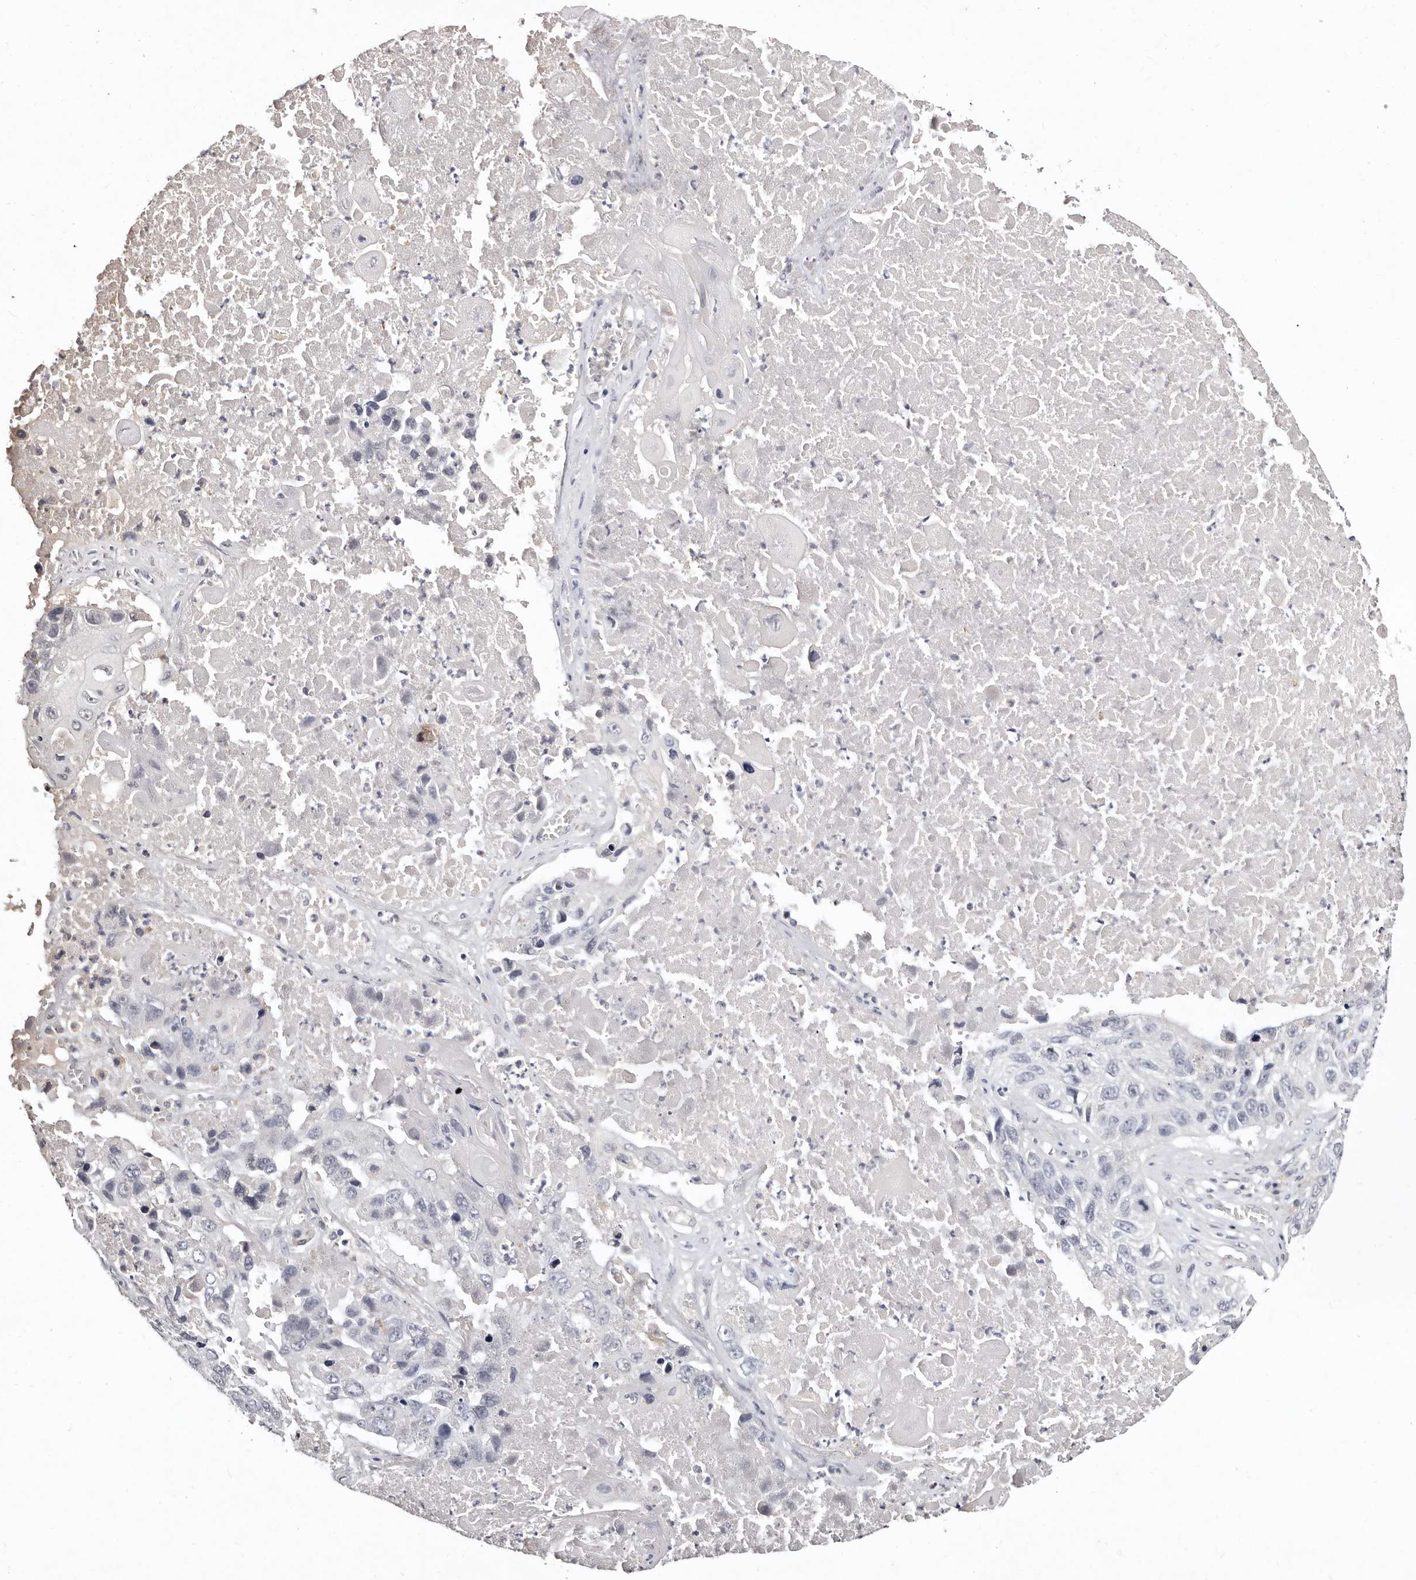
{"staining": {"intensity": "negative", "quantity": "none", "location": "none"}, "tissue": "lung cancer", "cell_type": "Tumor cells", "image_type": "cancer", "snomed": [{"axis": "morphology", "description": "Squamous cell carcinoma, NOS"}, {"axis": "topography", "description": "Lung"}], "caption": "A histopathology image of lung cancer stained for a protein exhibits no brown staining in tumor cells.", "gene": "MRPS33", "patient": {"sex": "male", "age": 61}}